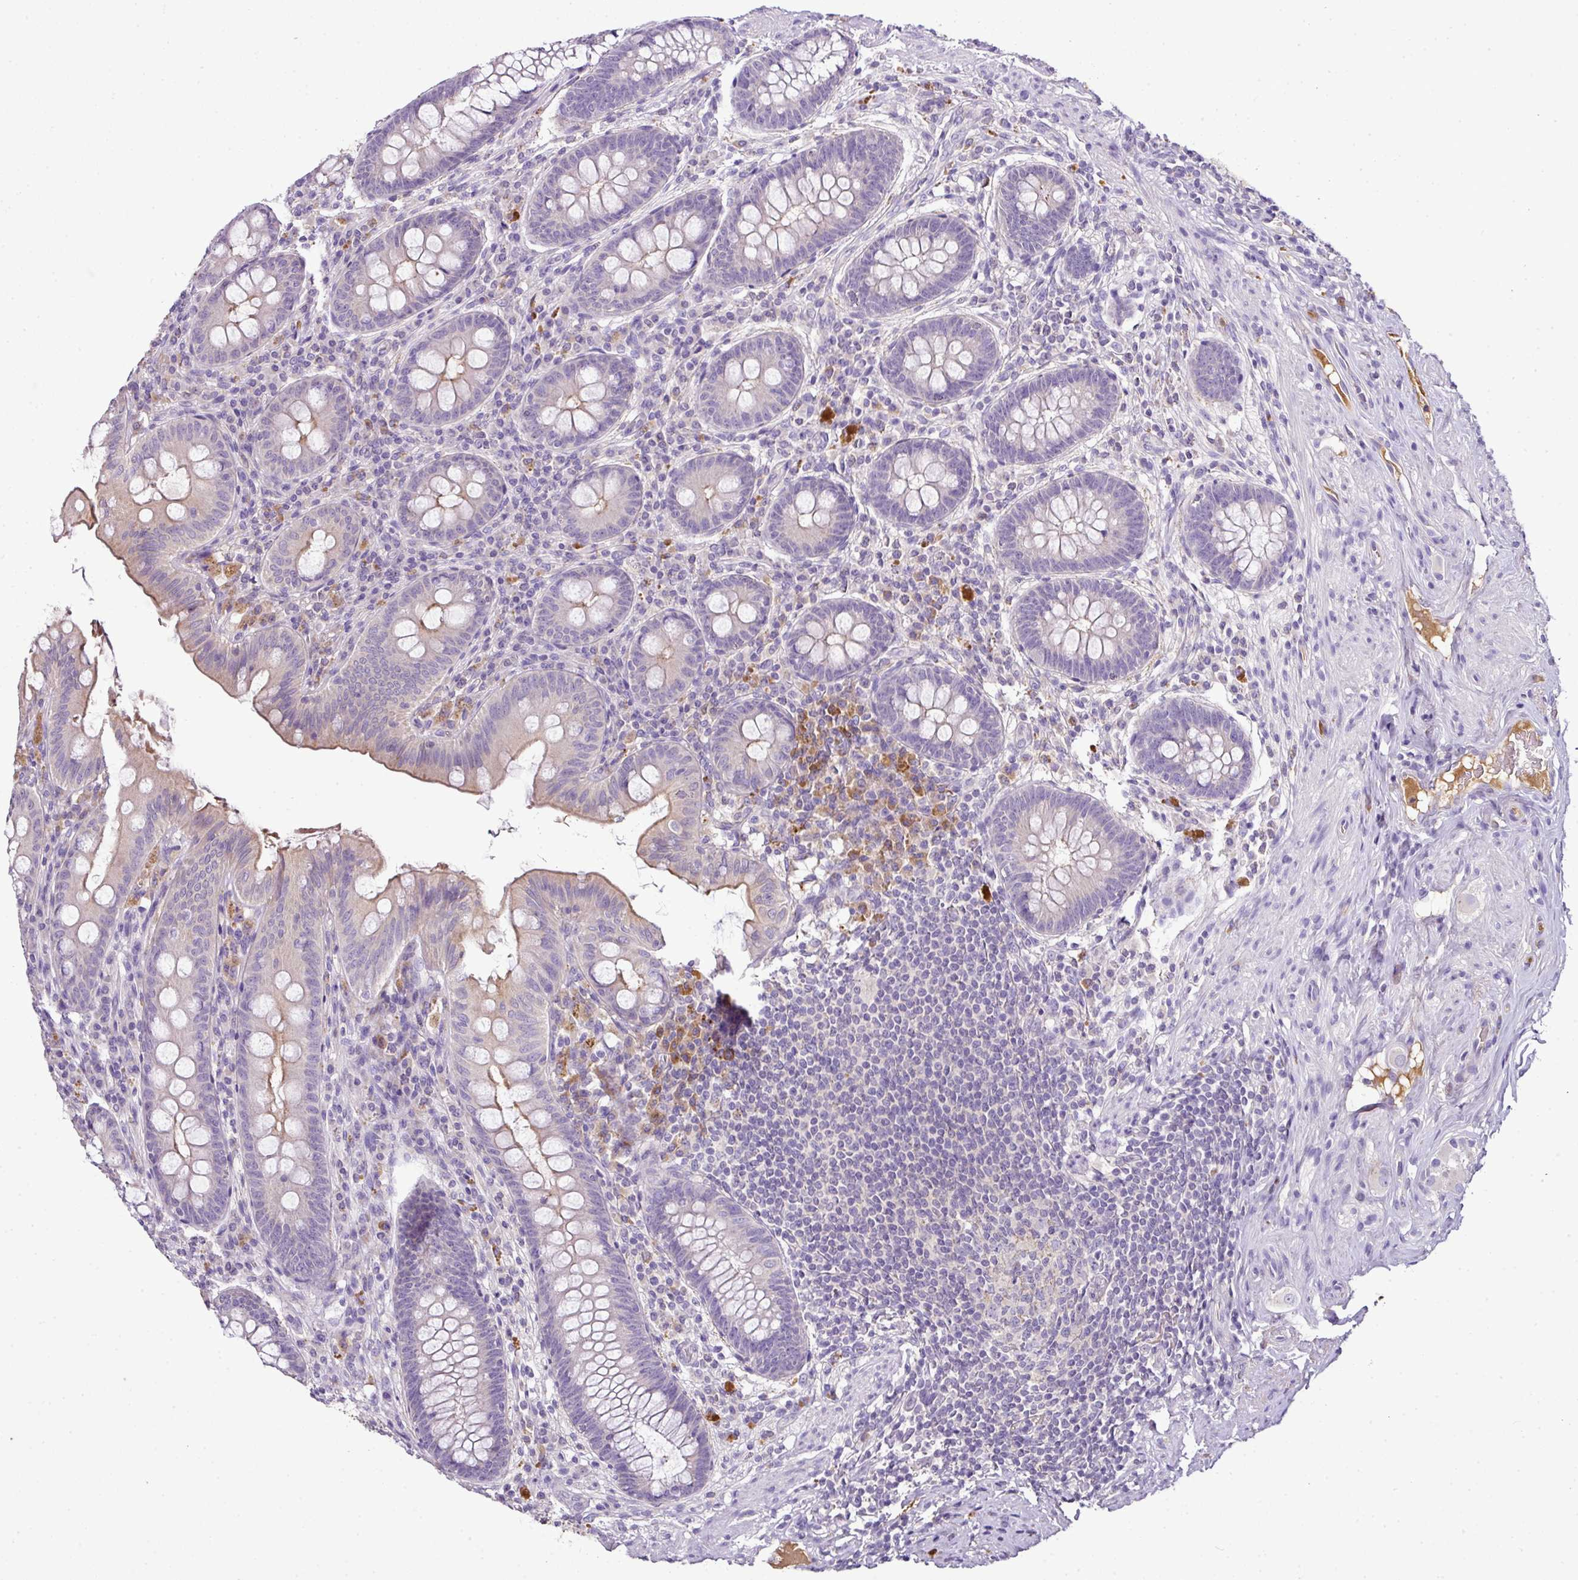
{"staining": {"intensity": "moderate", "quantity": "<25%", "location": "cytoplasmic/membranous"}, "tissue": "appendix", "cell_type": "Glandular cells", "image_type": "normal", "snomed": [{"axis": "morphology", "description": "Normal tissue, NOS"}, {"axis": "topography", "description": "Appendix"}], "caption": "Protein expression analysis of unremarkable human appendix reveals moderate cytoplasmic/membranous staining in about <25% of glandular cells. (DAB IHC, brown staining for protein, blue staining for nuclei).", "gene": "CAB39L", "patient": {"sex": "male", "age": 71}}